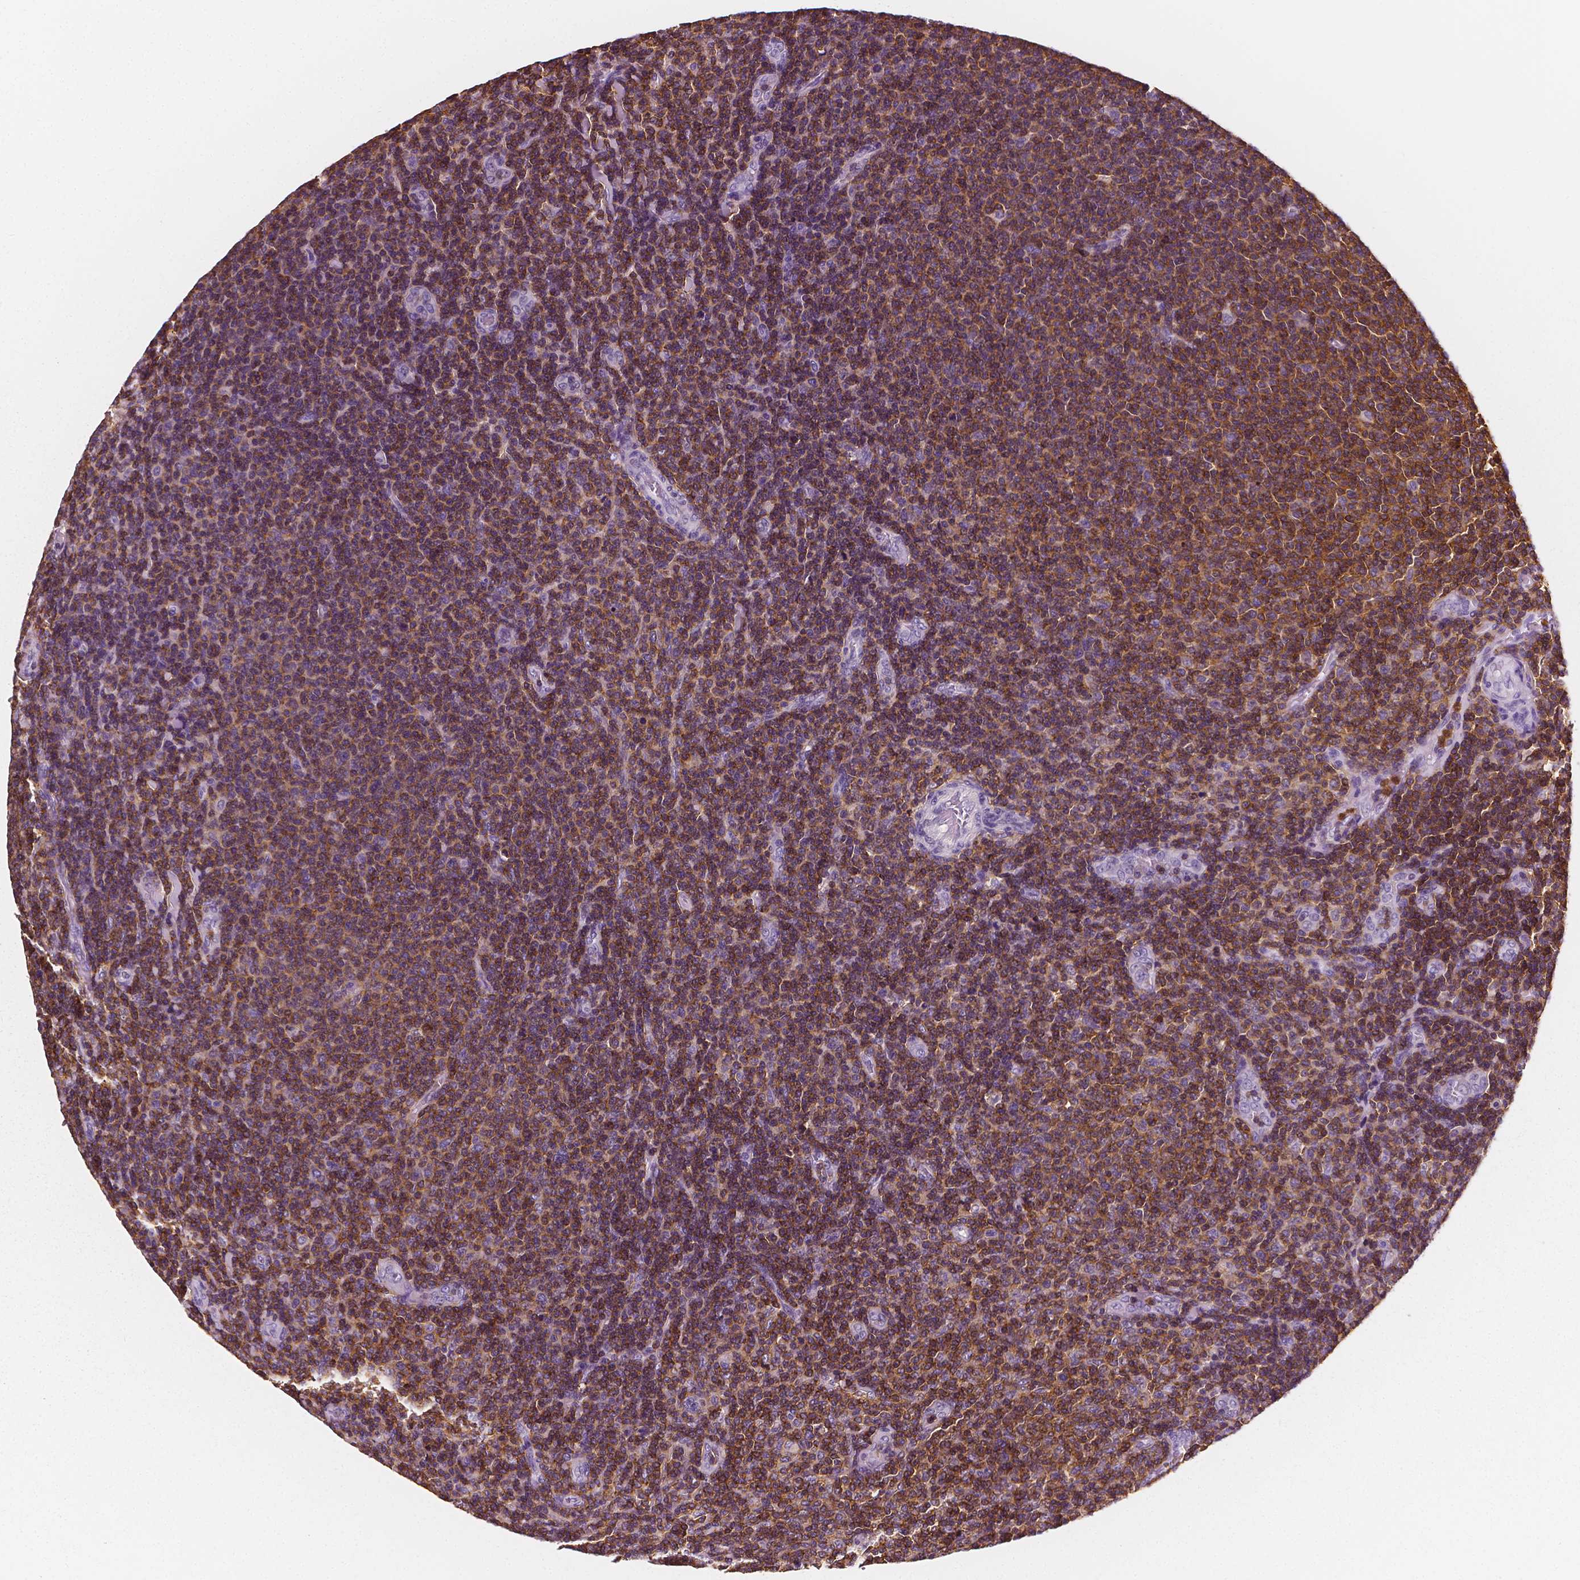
{"staining": {"intensity": "strong", "quantity": ">75%", "location": "cytoplasmic/membranous"}, "tissue": "lymphoma", "cell_type": "Tumor cells", "image_type": "cancer", "snomed": [{"axis": "morphology", "description": "Malignant lymphoma, non-Hodgkin's type, Low grade"}, {"axis": "topography", "description": "Lymph node"}], "caption": "Immunohistochemistry (IHC) histopathology image of neoplastic tissue: human lymphoma stained using immunohistochemistry (IHC) displays high levels of strong protein expression localized specifically in the cytoplasmic/membranous of tumor cells, appearing as a cytoplasmic/membranous brown color.", "gene": "PTPRC", "patient": {"sex": "male", "age": 52}}